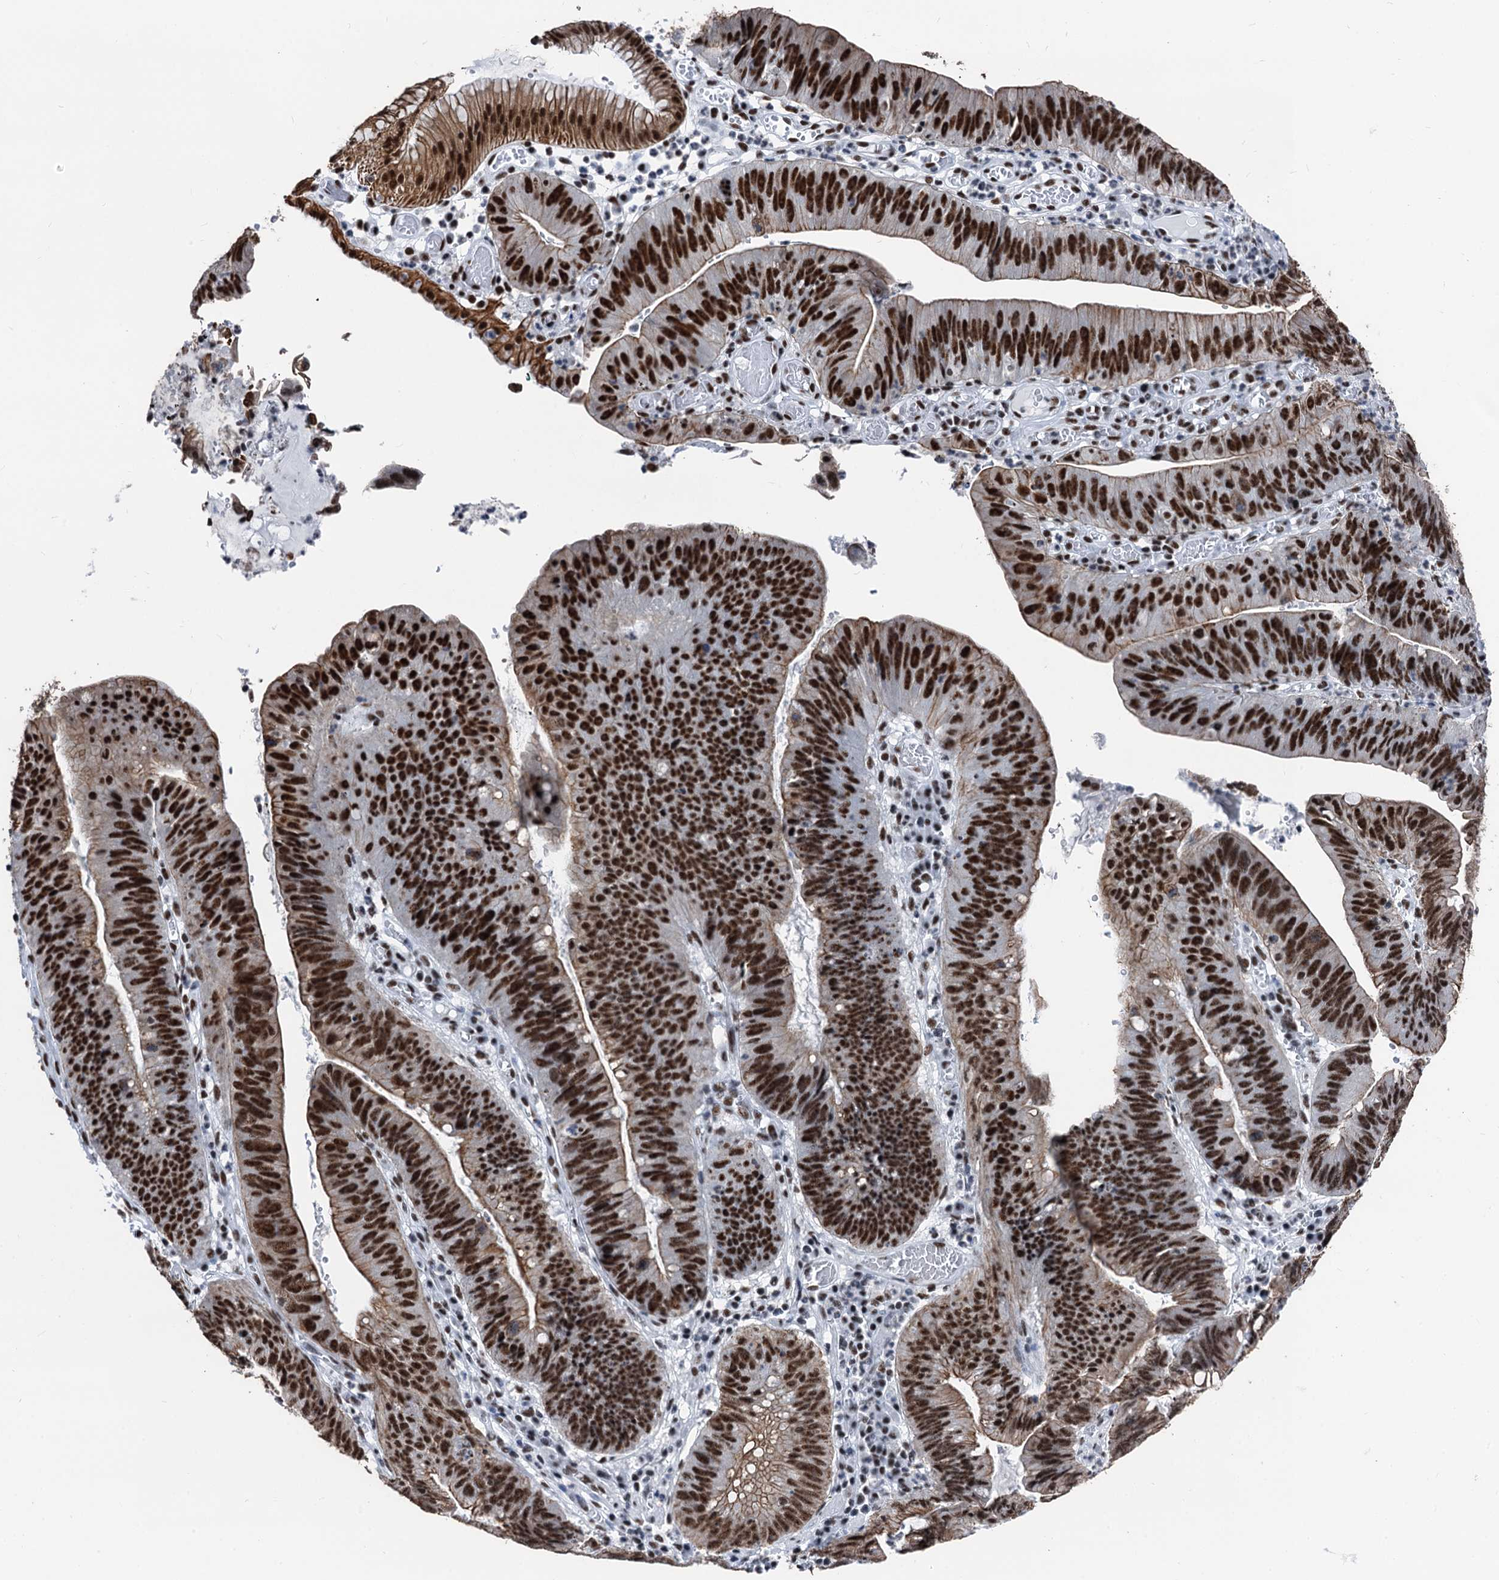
{"staining": {"intensity": "strong", "quantity": ">75%", "location": "nuclear"}, "tissue": "stomach cancer", "cell_type": "Tumor cells", "image_type": "cancer", "snomed": [{"axis": "morphology", "description": "Adenocarcinoma, NOS"}, {"axis": "topography", "description": "Stomach"}], "caption": "Protein staining reveals strong nuclear positivity in approximately >75% of tumor cells in stomach cancer.", "gene": "DDX23", "patient": {"sex": "male", "age": 59}}